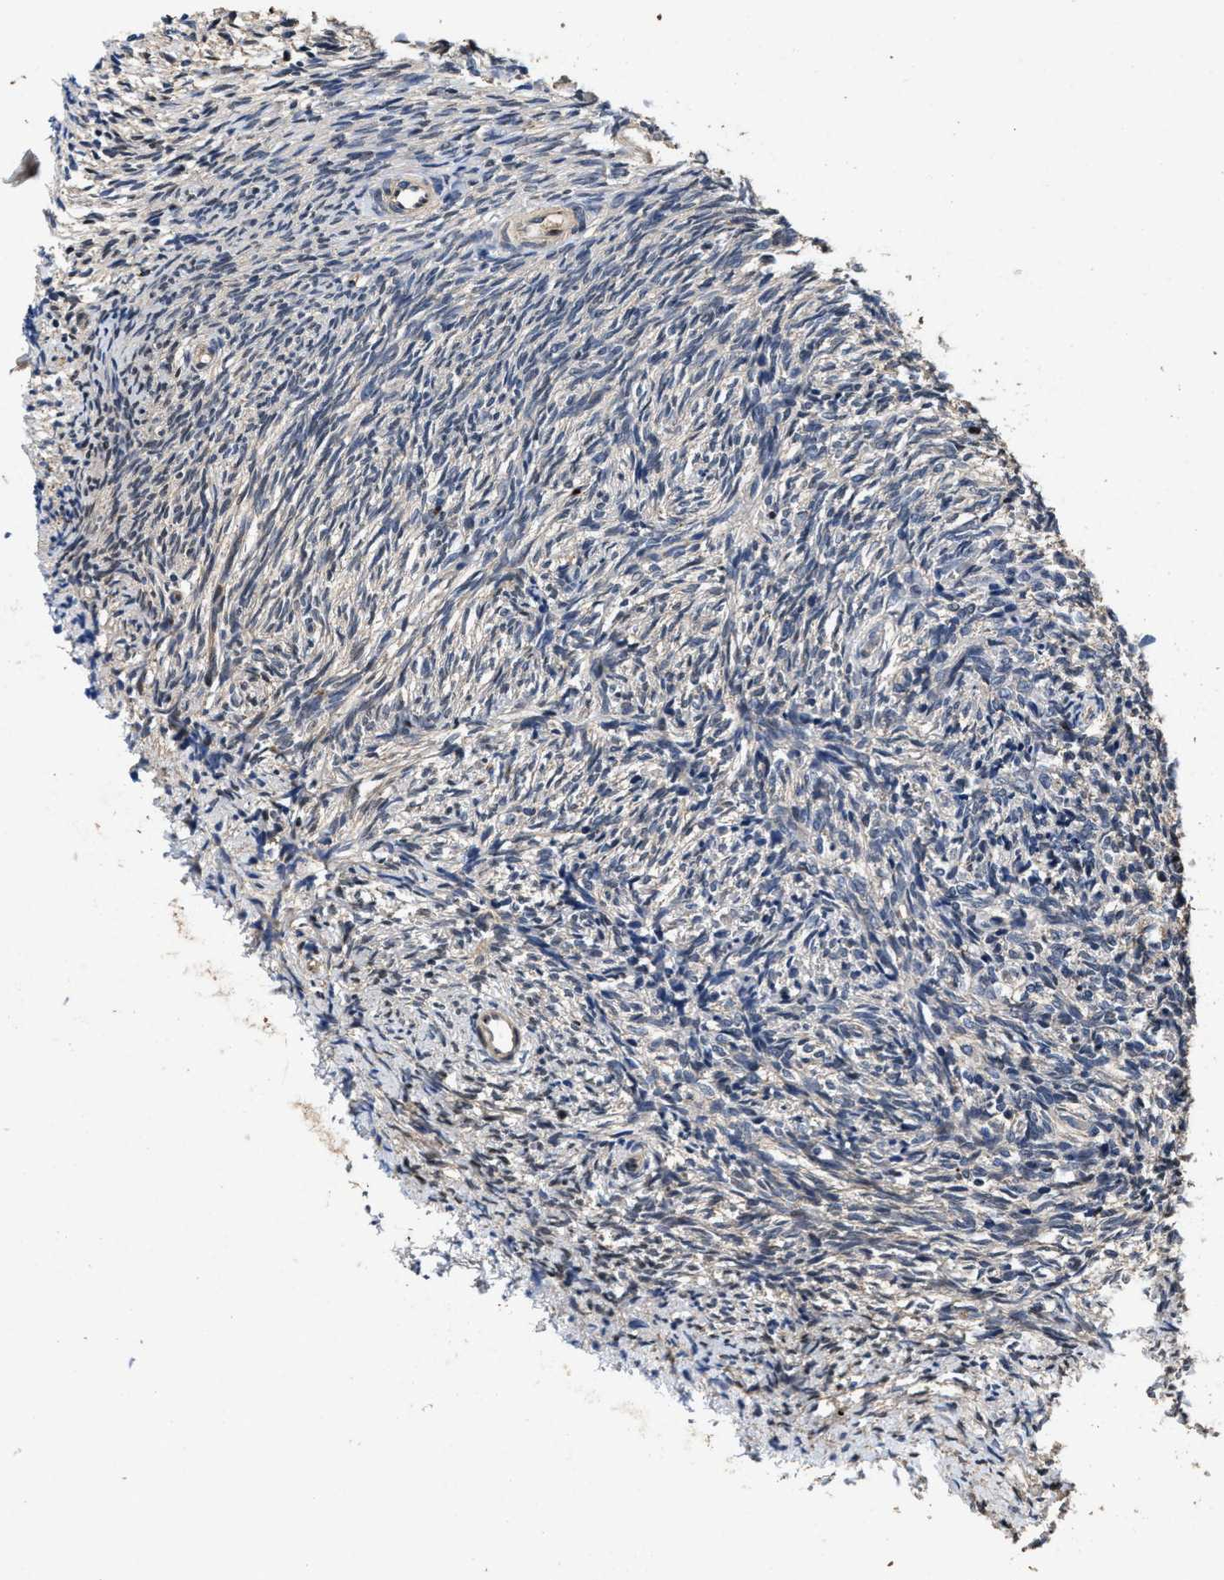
{"staining": {"intensity": "weak", "quantity": ">75%", "location": "cytoplasmic/membranous"}, "tissue": "ovary", "cell_type": "Follicle cells", "image_type": "normal", "snomed": [{"axis": "morphology", "description": "Normal tissue, NOS"}, {"axis": "topography", "description": "Ovary"}], "caption": "Protein staining reveals weak cytoplasmic/membranous staining in about >75% of follicle cells in normal ovary. The staining was performed using DAB to visualize the protein expression in brown, while the nuclei were stained in blue with hematoxylin (Magnification: 20x).", "gene": "TPST2", "patient": {"sex": "female", "age": 41}}